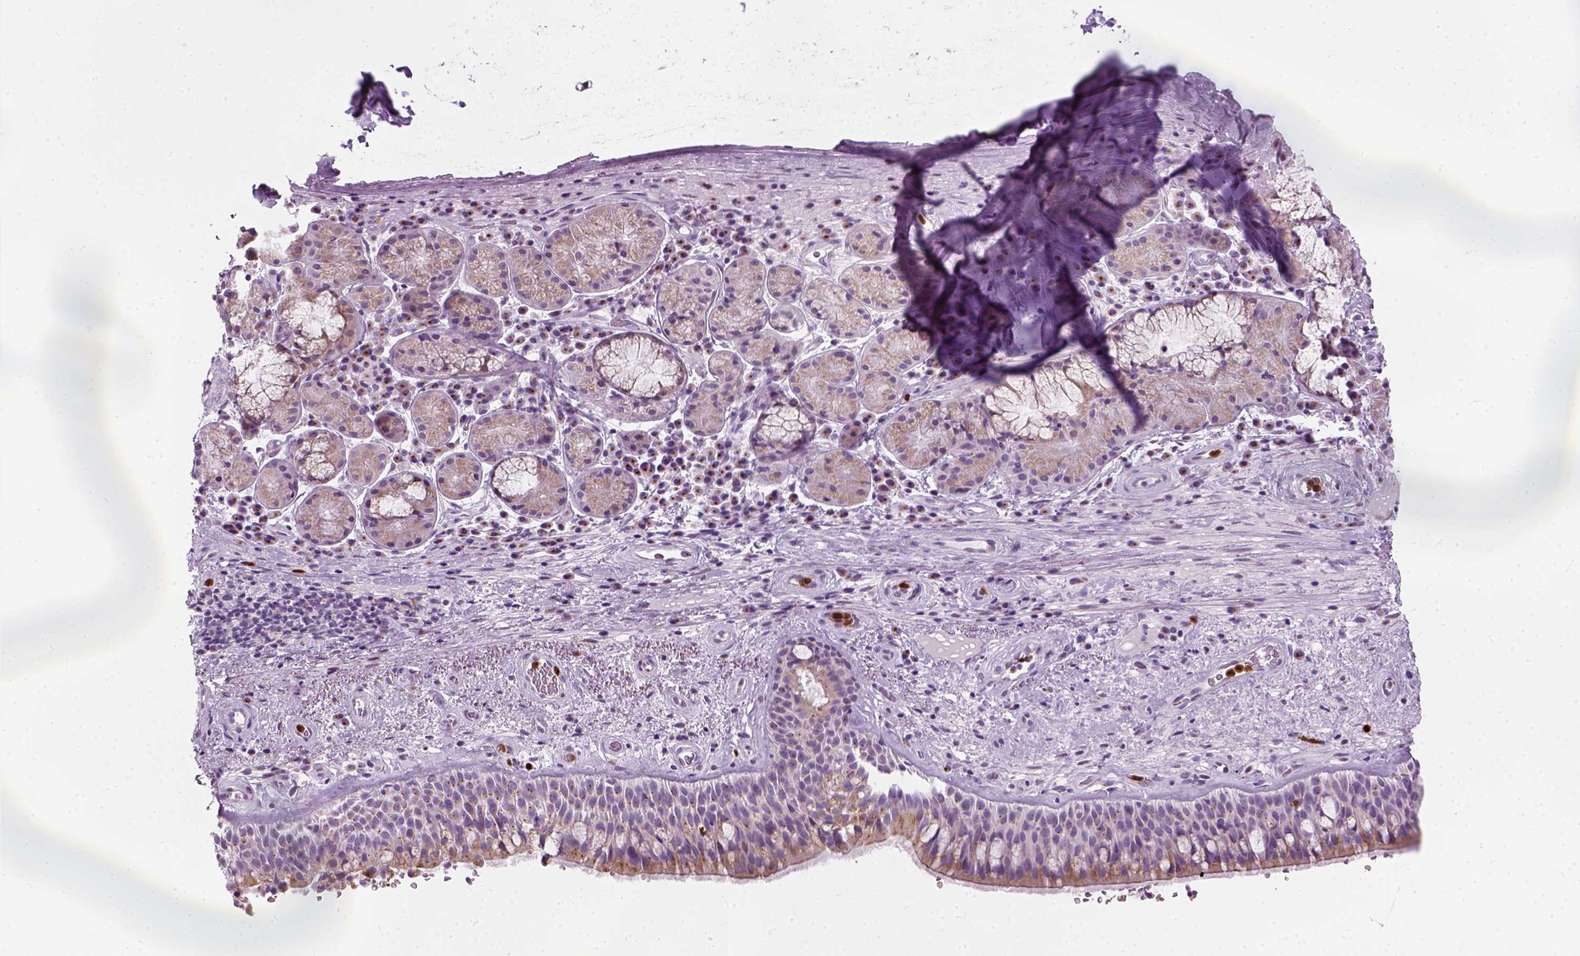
{"staining": {"intensity": "weak", "quantity": "25%-75%", "location": "cytoplasmic/membranous"}, "tissue": "bronchus", "cell_type": "Respiratory epithelial cells", "image_type": "normal", "snomed": [{"axis": "morphology", "description": "Normal tissue, NOS"}, {"axis": "topography", "description": "Bronchus"}], "caption": "Protein staining shows weak cytoplasmic/membranous expression in about 25%-75% of respiratory epithelial cells in normal bronchus.", "gene": "IL4", "patient": {"sex": "male", "age": 48}}